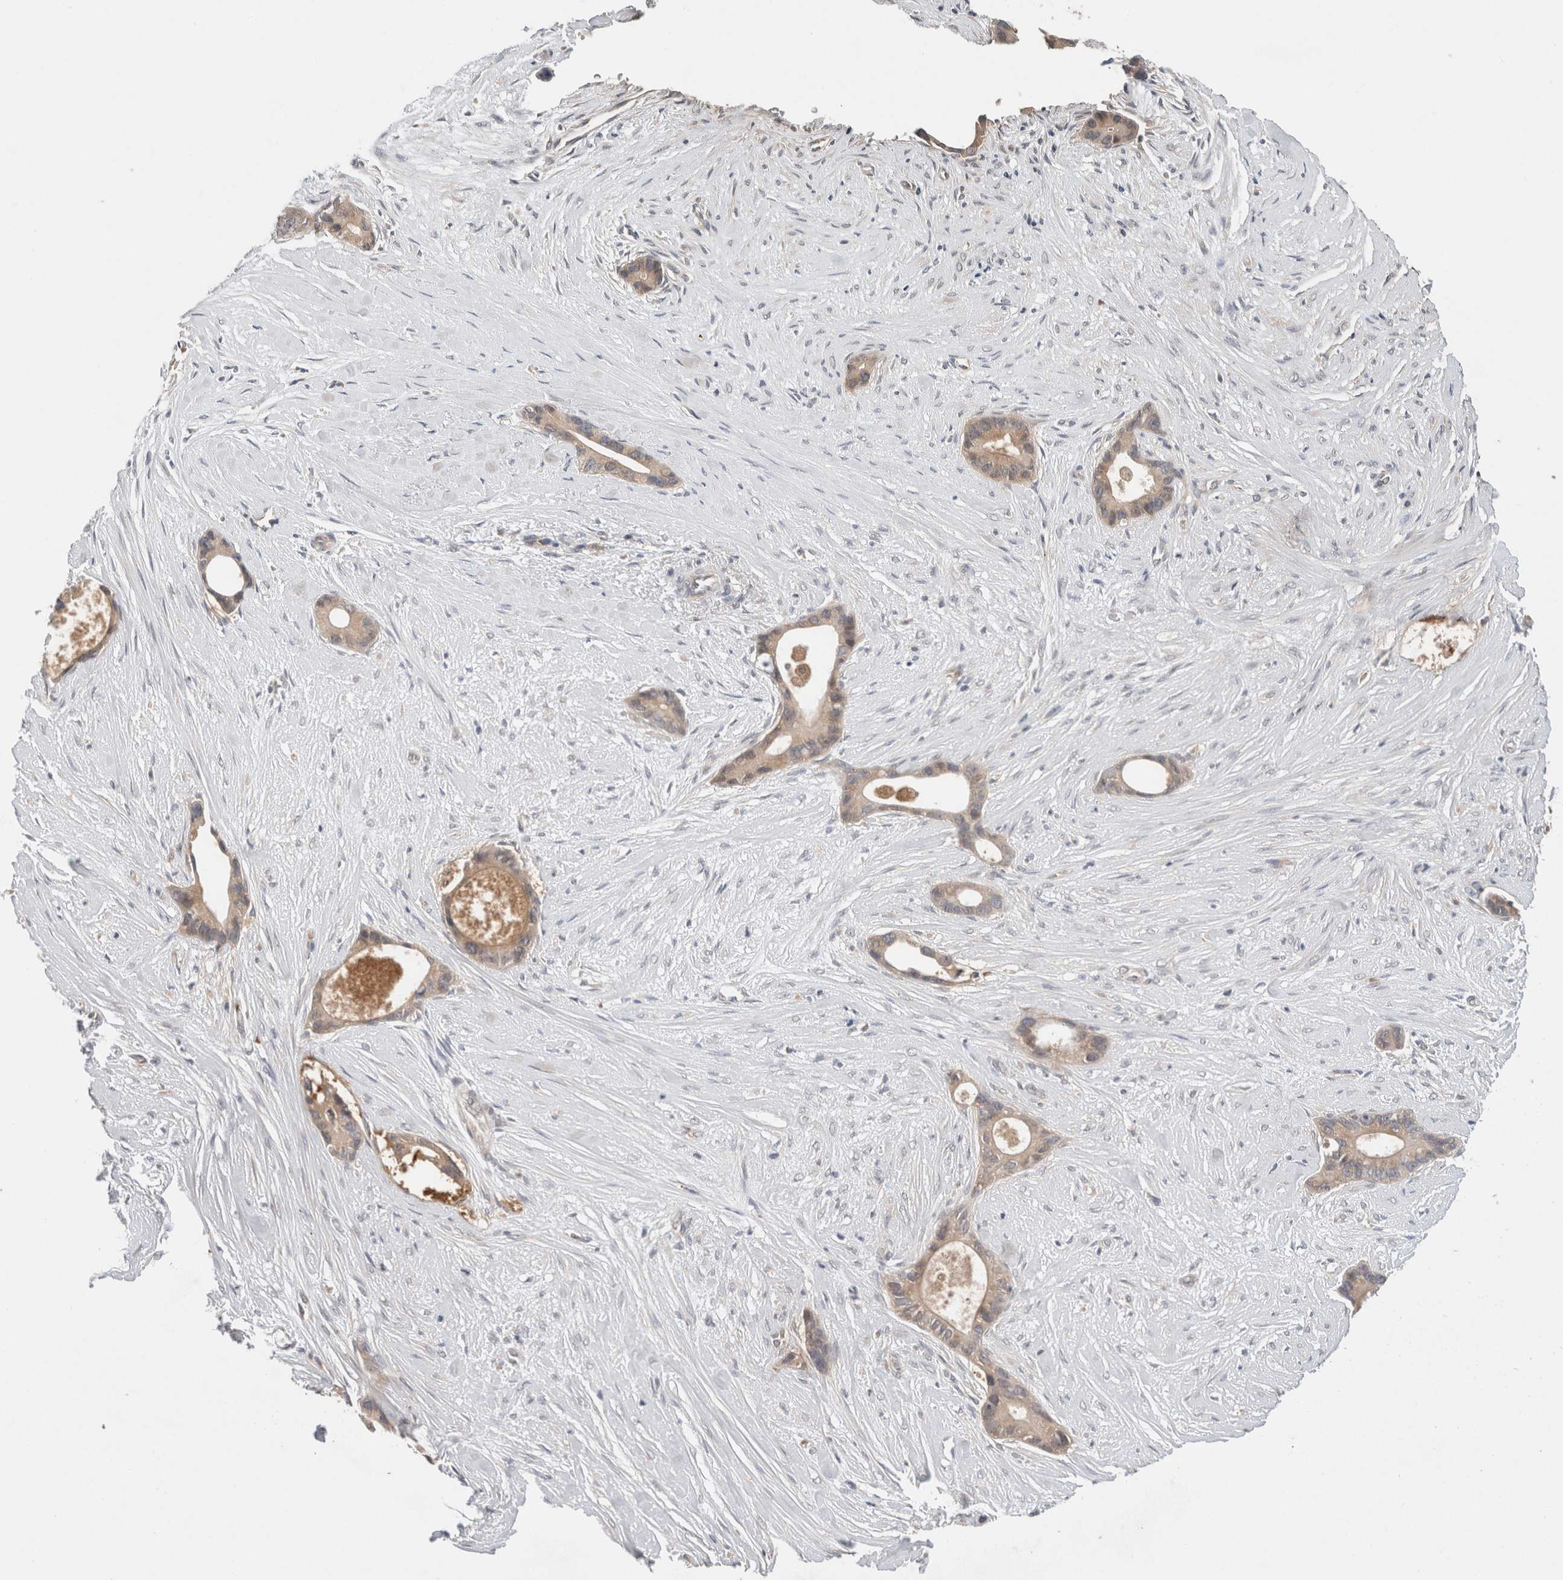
{"staining": {"intensity": "weak", "quantity": ">75%", "location": "cytoplasmic/membranous"}, "tissue": "liver cancer", "cell_type": "Tumor cells", "image_type": "cancer", "snomed": [{"axis": "morphology", "description": "Cholangiocarcinoma"}, {"axis": "topography", "description": "Liver"}], "caption": "Immunohistochemistry (DAB) staining of human cholangiocarcinoma (liver) displays weak cytoplasmic/membranous protein positivity in approximately >75% of tumor cells.", "gene": "SGK1", "patient": {"sex": "female", "age": 55}}